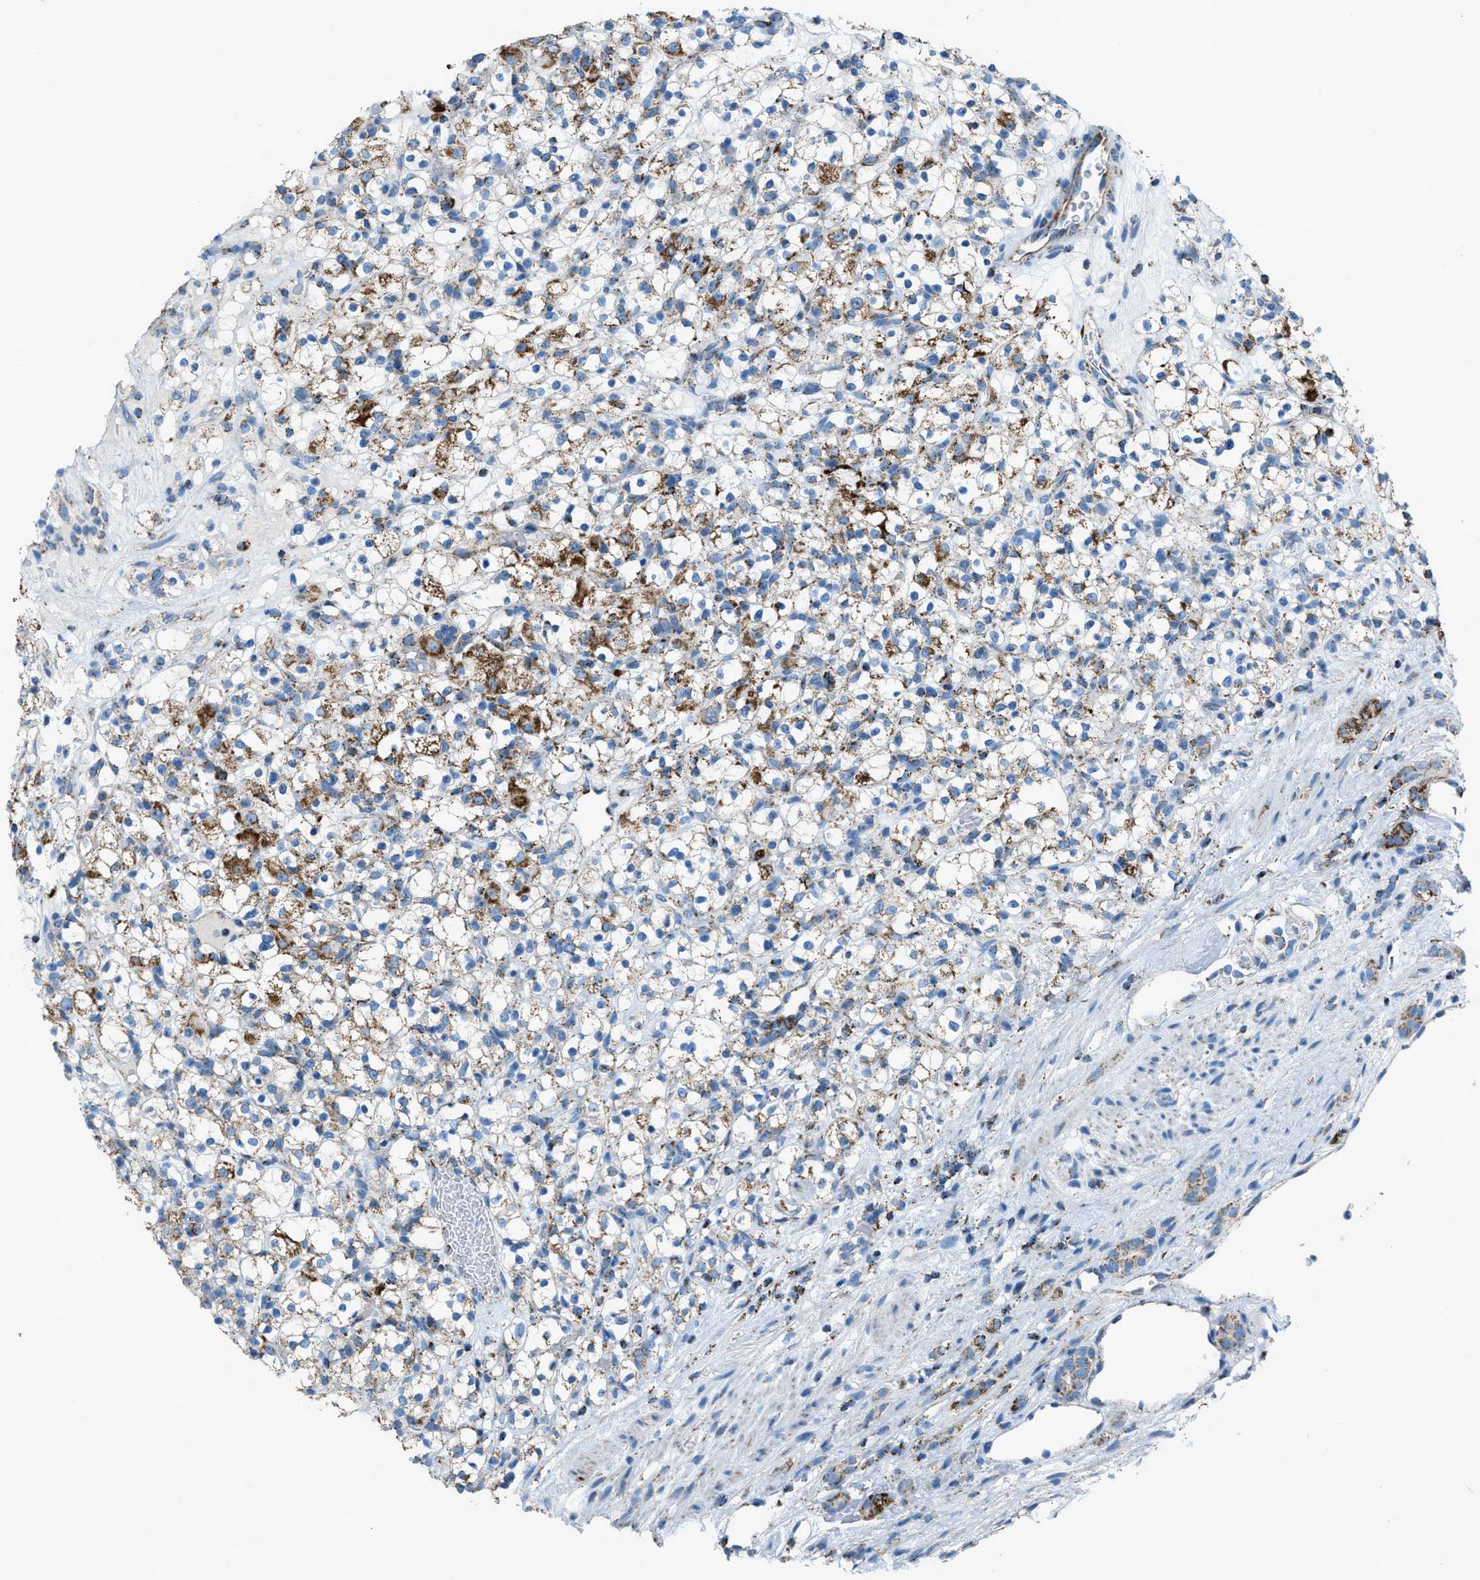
{"staining": {"intensity": "moderate", "quantity": ">75%", "location": "cytoplasmic/membranous"}, "tissue": "renal cancer", "cell_type": "Tumor cells", "image_type": "cancer", "snomed": [{"axis": "morphology", "description": "Normal tissue, NOS"}, {"axis": "morphology", "description": "Adenocarcinoma, NOS"}, {"axis": "topography", "description": "Kidney"}], "caption": "This is a micrograph of immunohistochemistry (IHC) staining of adenocarcinoma (renal), which shows moderate positivity in the cytoplasmic/membranous of tumor cells.", "gene": "MDH2", "patient": {"sex": "female", "age": 72}}